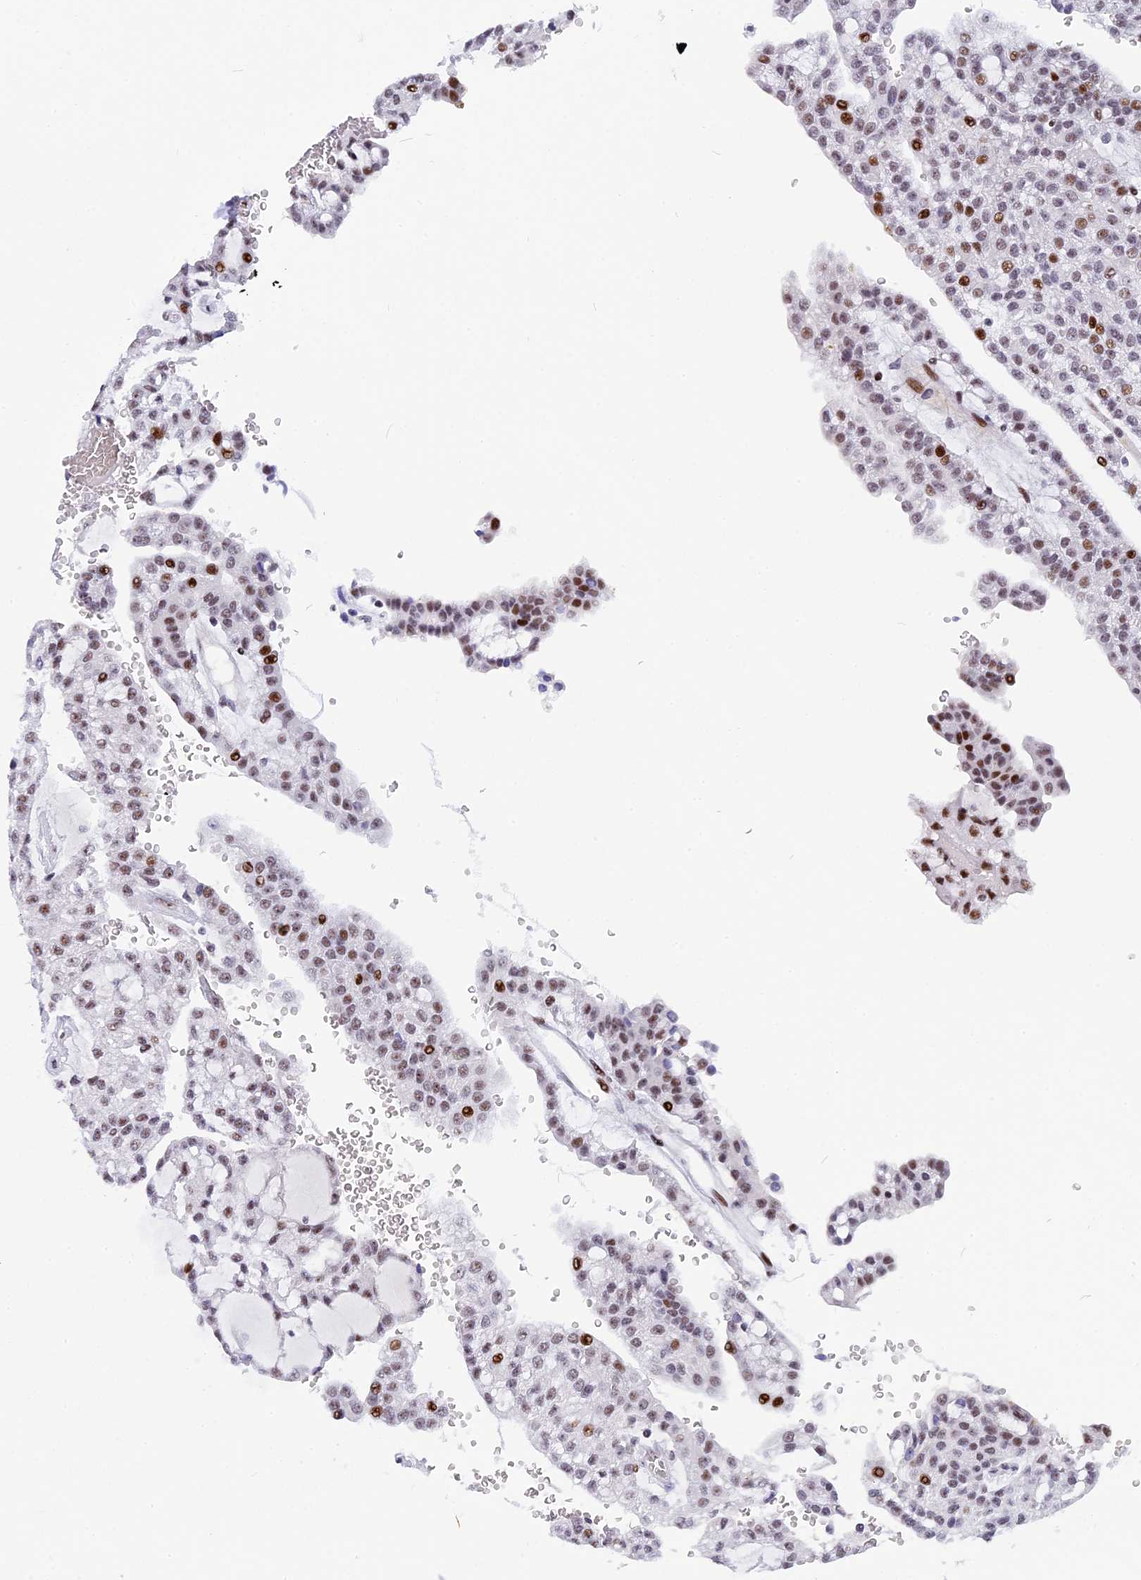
{"staining": {"intensity": "moderate", "quantity": "25%-75%", "location": "nuclear"}, "tissue": "renal cancer", "cell_type": "Tumor cells", "image_type": "cancer", "snomed": [{"axis": "morphology", "description": "Adenocarcinoma, NOS"}, {"axis": "topography", "description": "Kidney"}], "caption": "A histopathology image of human renal cancer stained for a protein reveals moderate nuclear brown staining in tumor cells.", "gene": "NSA2", "patient": {"sex": "male", "age": 63}}